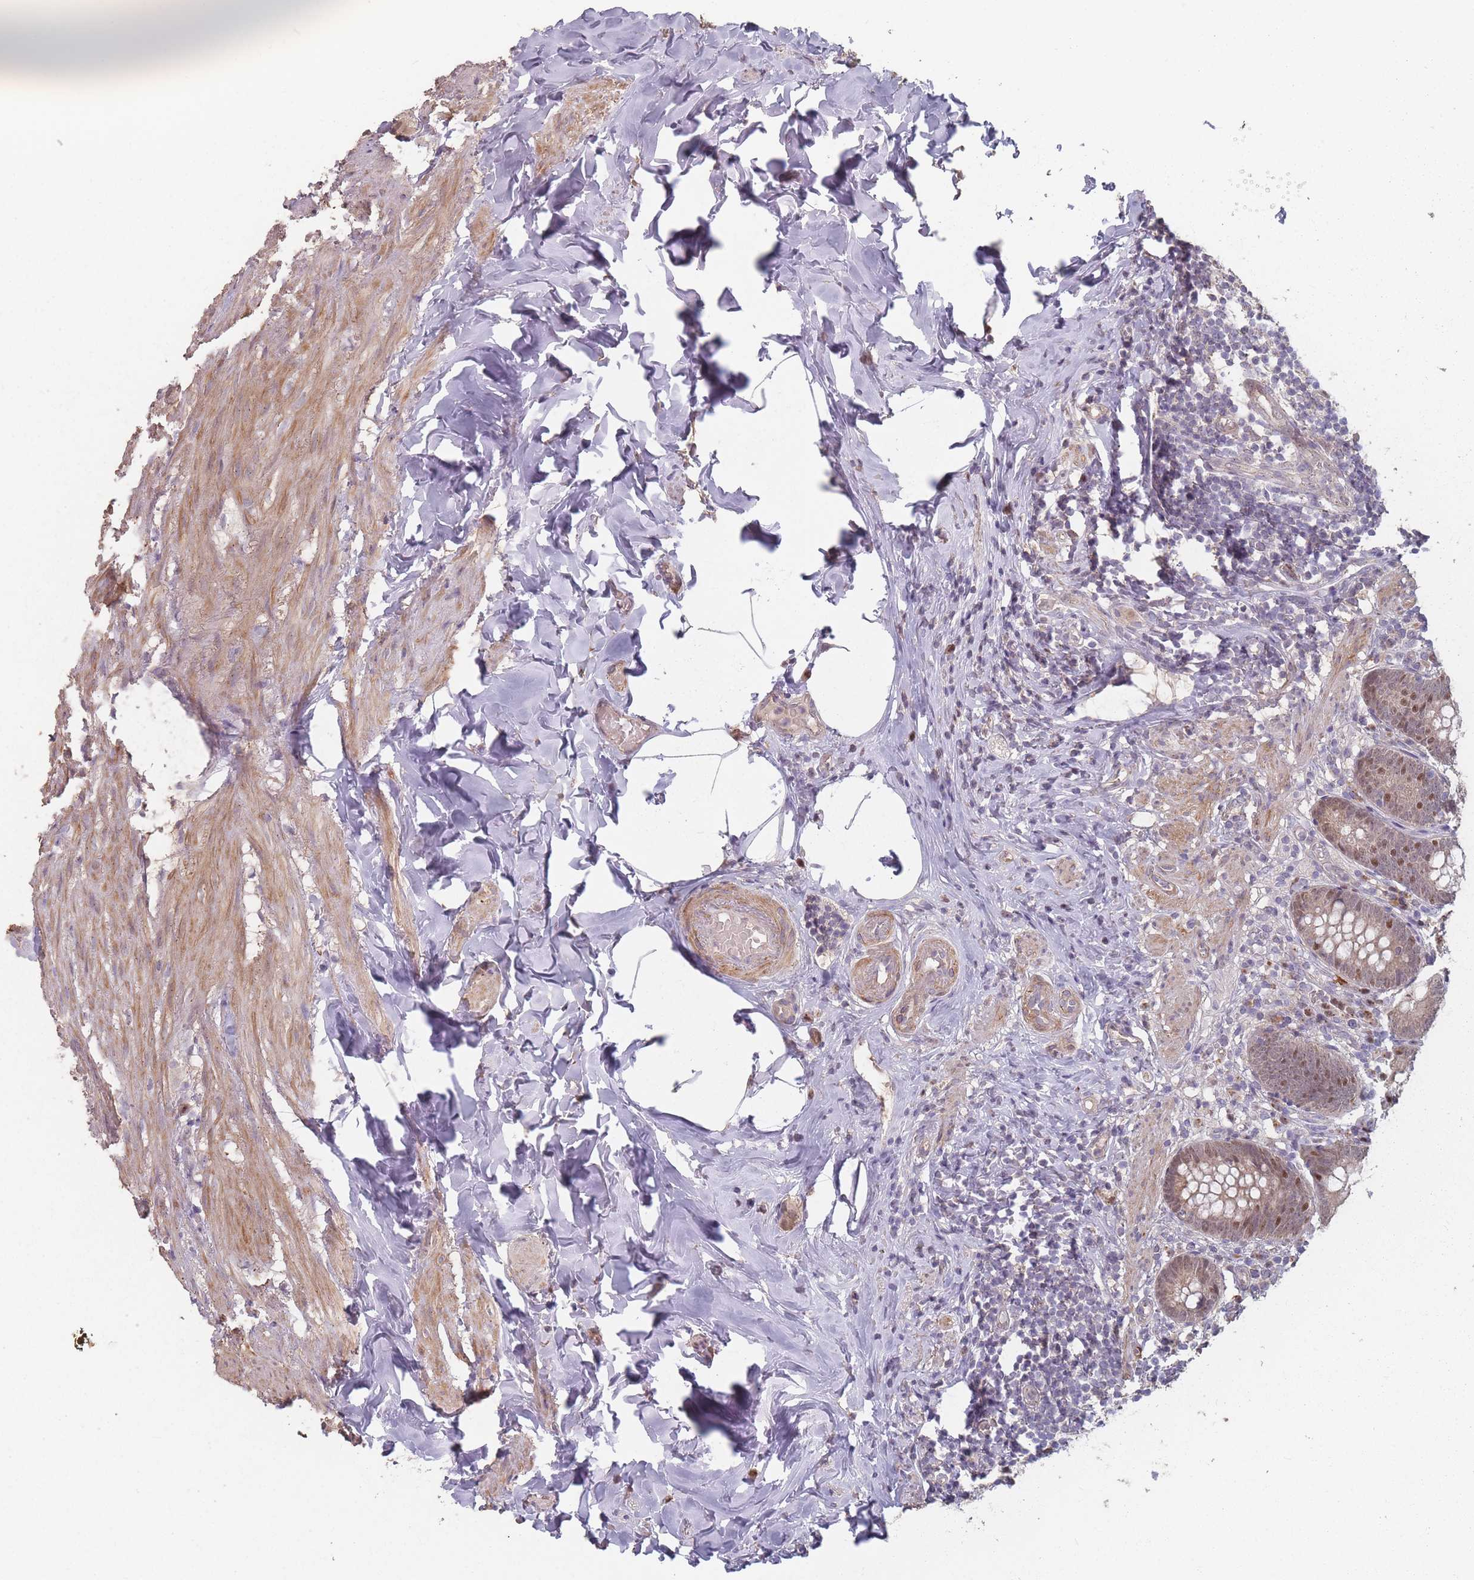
{"staining": {"intensity": "moderate", "quantity": "25%-75%", "location": "cytoplasmic/membranous,nuclear"}, "tissue": "appendix", "cell_type": "Glandular cells", "image_type": "normal", "snomed": [{"axis": "morphology", "description": "Normal tissue, NOS"}, {"axis": "topography", "description": "Appendix"}], "caption": "High-magnification brightfield microscopy of normal appendix stained with DAB (brown) and counterstained with hematoxylin (blue). glandular cells exhibit moderate cytoplasmic/membranous,nuclear positivity is appreciated in about25%-75% of cells.", "gene": "ERCC6L", "patient": {"sex": "male", "age": 55}}